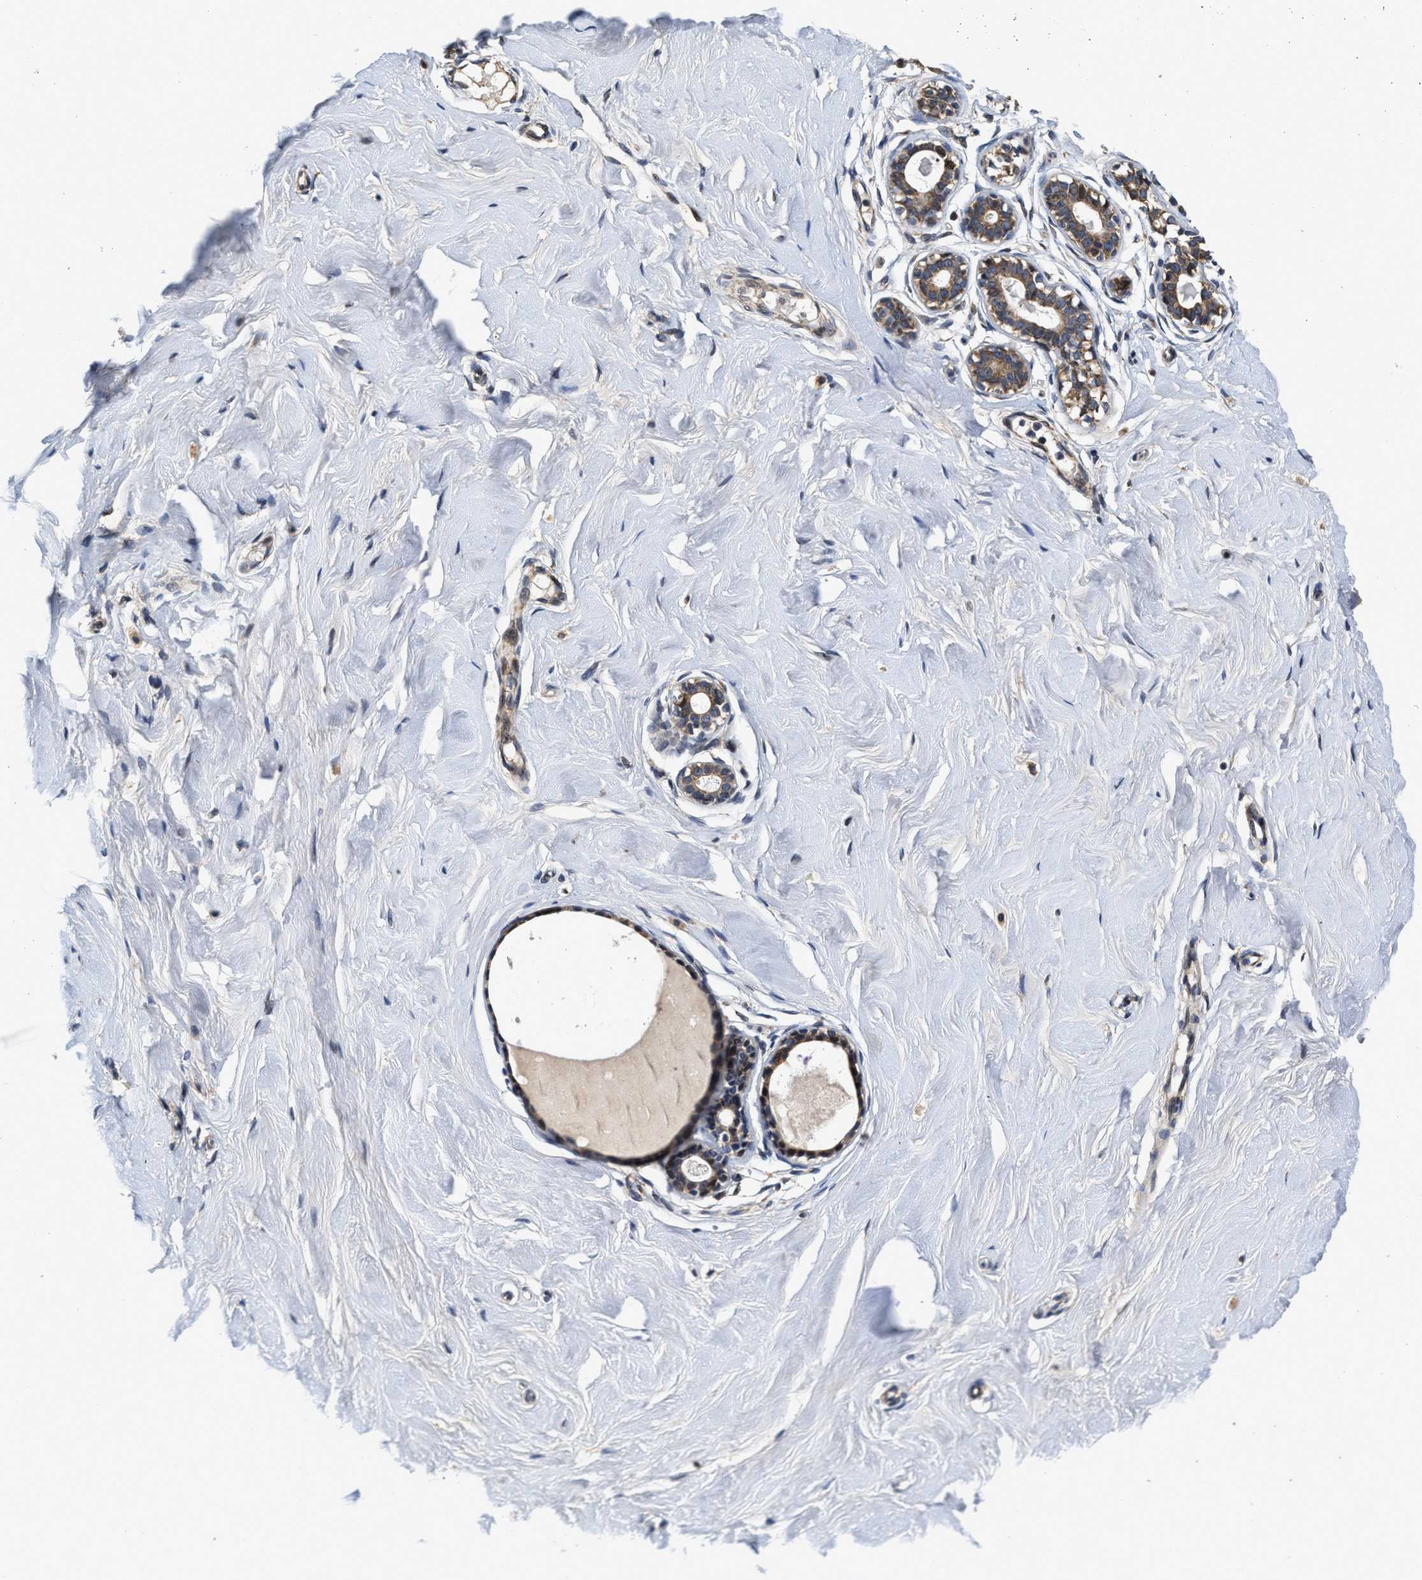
{"staining": {"intensity": "negative", "quantity": "none", "location": "none"}, "tissue": "breast", "cell_type": "Adipocytes", "image_type": "normal", "snomed": [{"axis": "morphology", "description": "Normal tissue, NOS"}, {"axis": "topography", "description": "Breast"}], "caption": "Immunohistochemical staining of normal human breast shows no significant expression in adipocytes.", "gene": "SCYL2", "patient": {"sex": "female", "age": 23}}